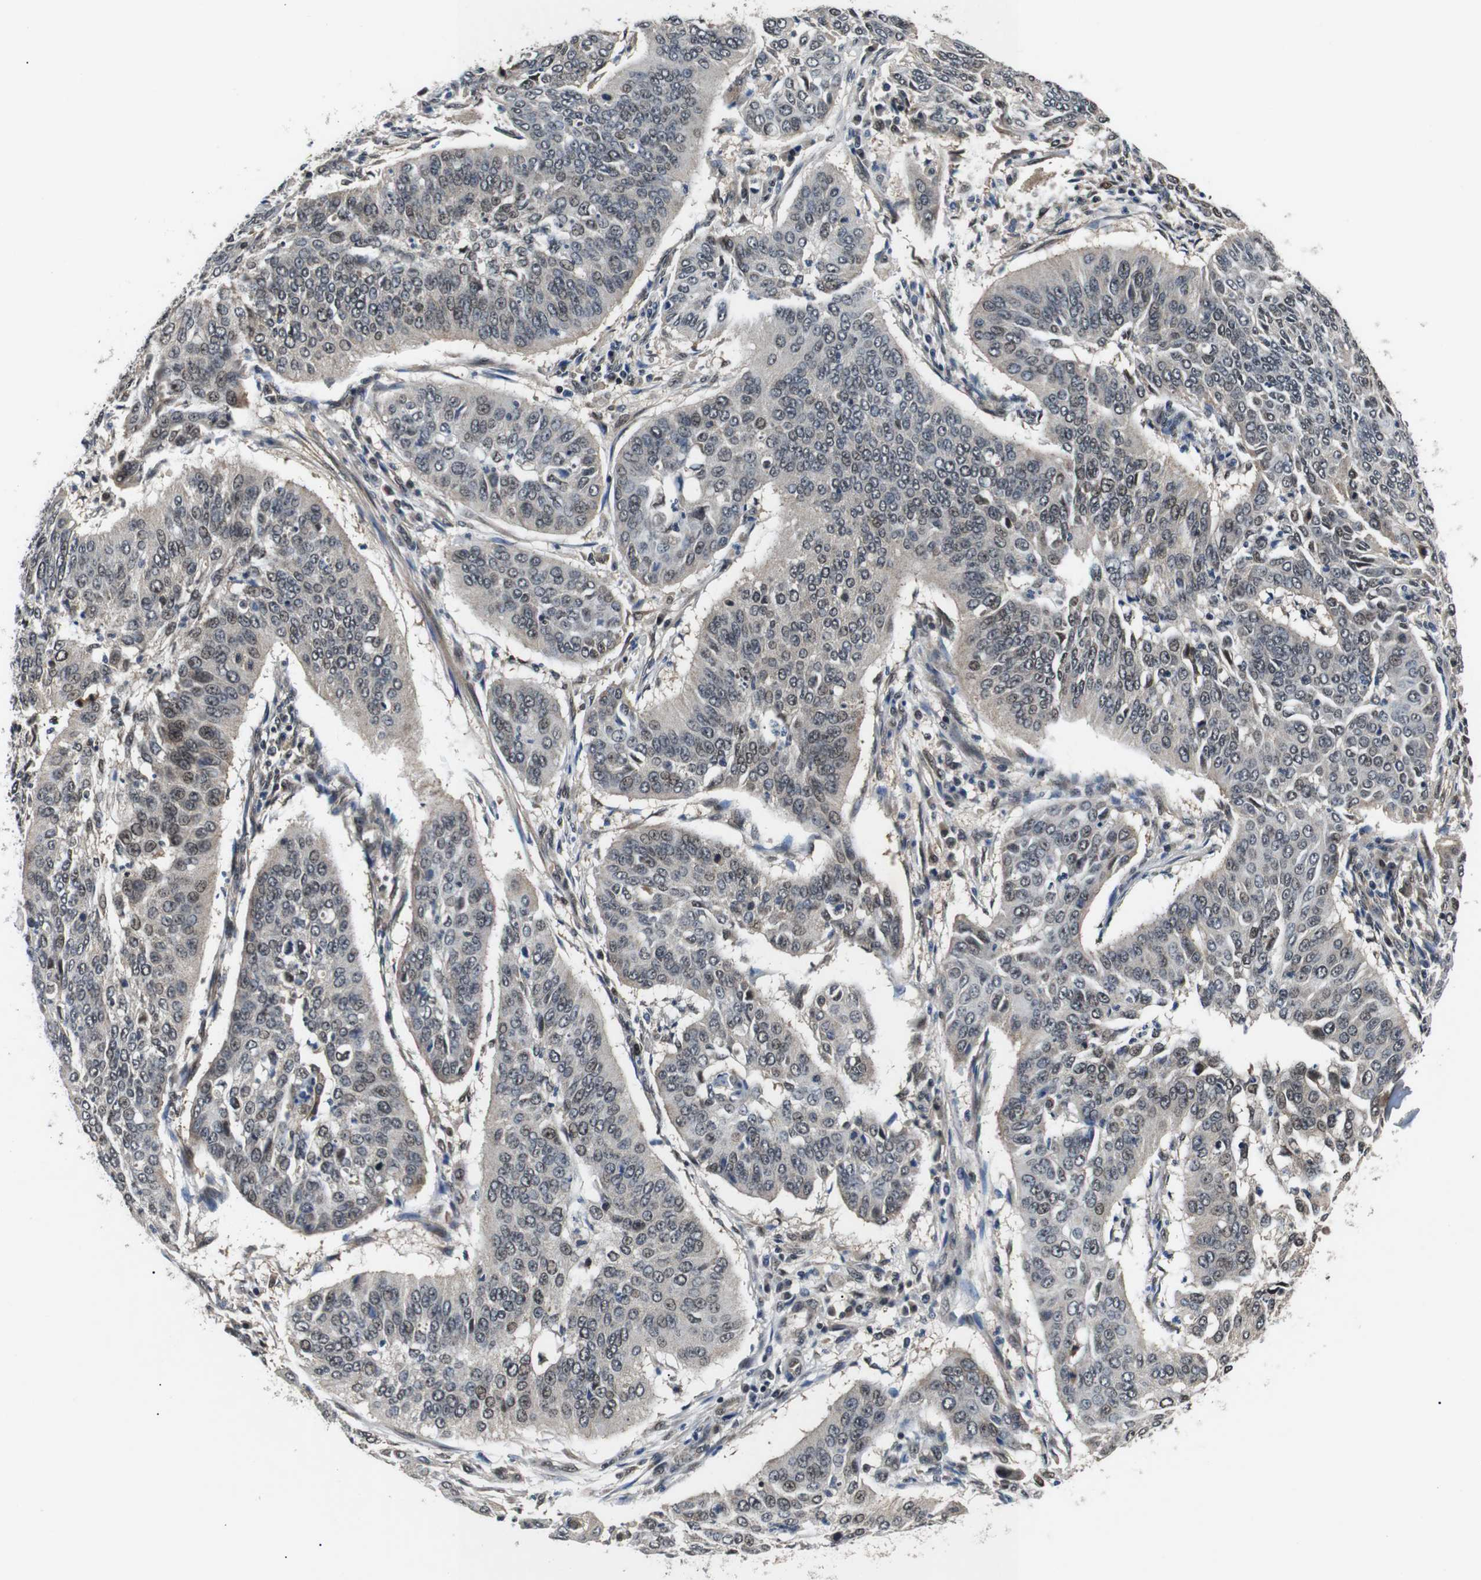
{"staining": {"intensity": "weak", "quantity": "25%-75%", "location": "nuclear"}, "tissue": "cervical cancer", "cell_type": "Tumor cells", "image_type": "cancer", "snomed": [{"axis": "morphology", "description": "Normal tissue, NOS"}, {"axis": "morphology", "description": "Squamous cell carcinoma, NOS"}, {"axis": "topography", "description": "Cervix"}], "caption": "This is an image of immunohistochemistry (IHC) staining of squamous cell carcinoma (cervical), which shows weak positivity in the nuclear of tumor cells.", "gene": "SKP1", "patient": {"sex": "female", "age": 39}}